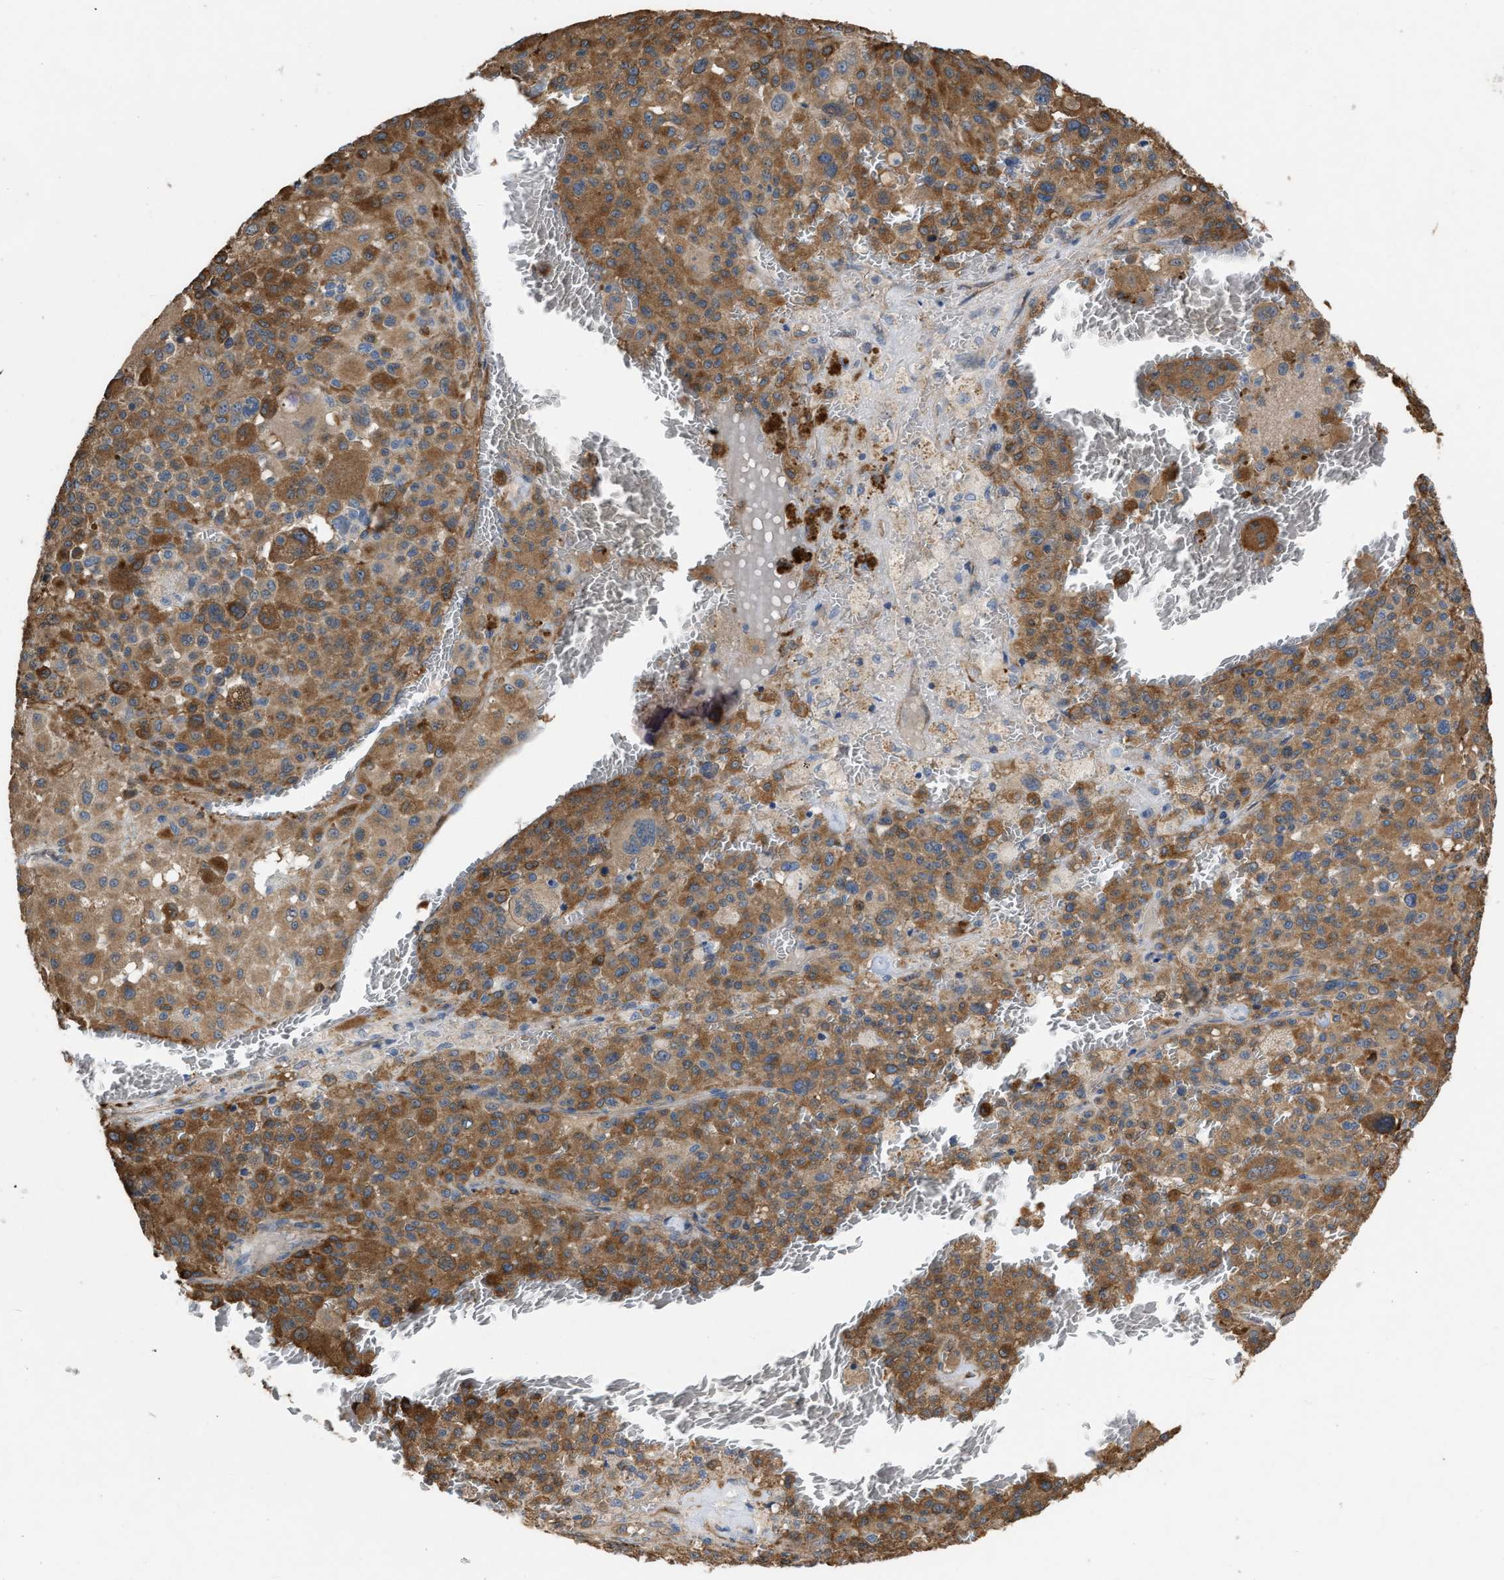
{"staining": {"intensity": "moderate", "quantity": ">75%", "location": "cytoplasmic/membranous"}, "tissue": "melanoma", "cell_type": "Tumor cells", "image_type": "cancer", "snomed": [{"axis": "morphology", "description": "Malignant melanoma, Metastatic site"}, {"axis": "topography", "description": "Skin"}], "caption": "Melanoma stained with a protein marker demonstrates moderate staining in tumor cells.", "gene": "SLC4A11", "patient": {"sex": "female", "age": 74}}